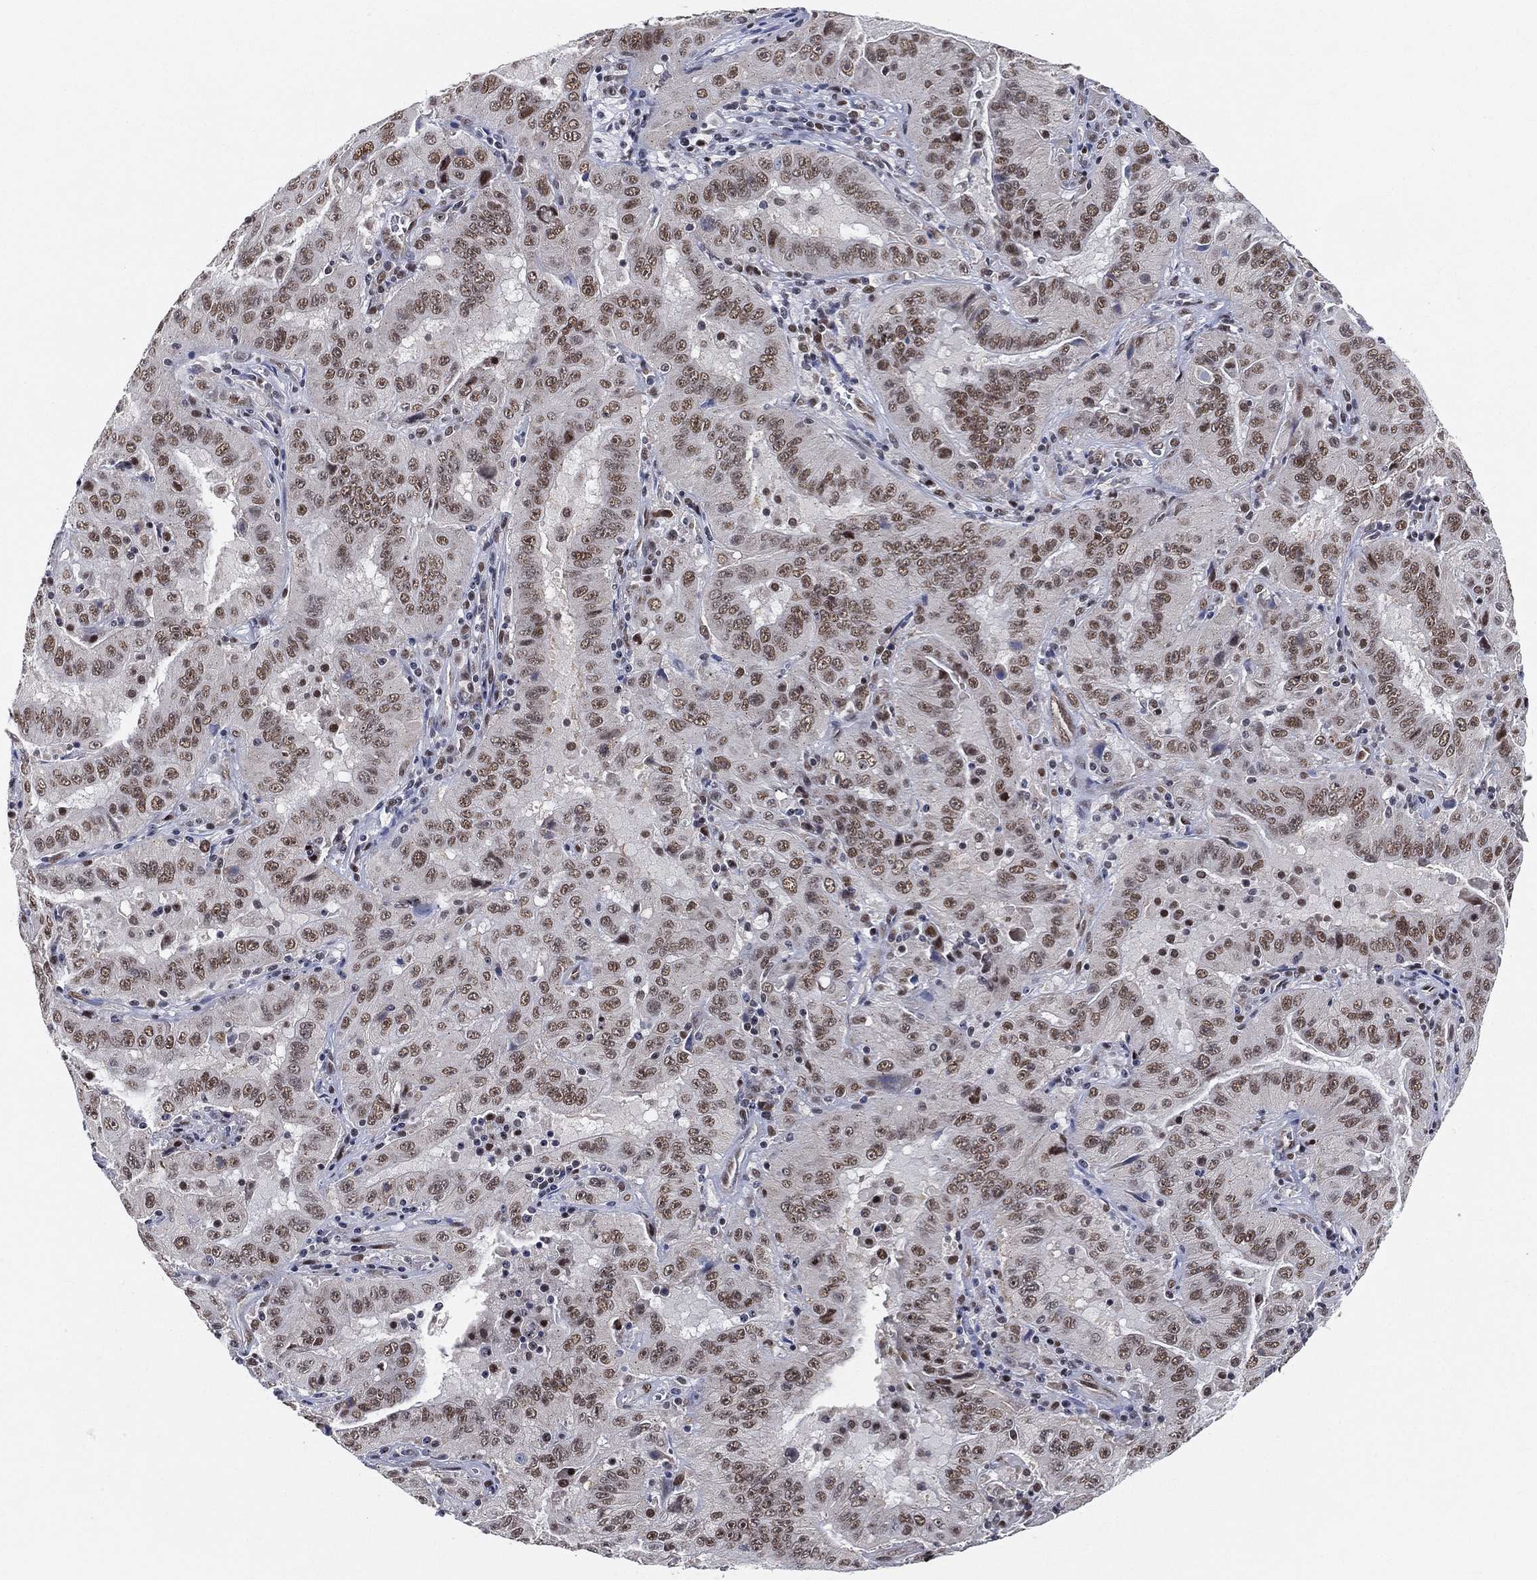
{"staining": {"intensity": "moderate", "quantity": ">75%", "location": "nuclear"}, "tissue": "pancreatic cancer", "cell_type": "Tumor cells", "image_type": "cancer", "snomed": [{"axis": "morphology", "description": "Adenocarcinoma, NOS"}, {"axis": "topography", "description": "Pancreas"}], "caption": "Protein analysis of adenocarcinoma (pancreatic) tissue displays moderate nuclear expression in approximately >75% of tumor cells.", "gene": "YLPM1", "patient": {"sex": "male", "age": 63}}